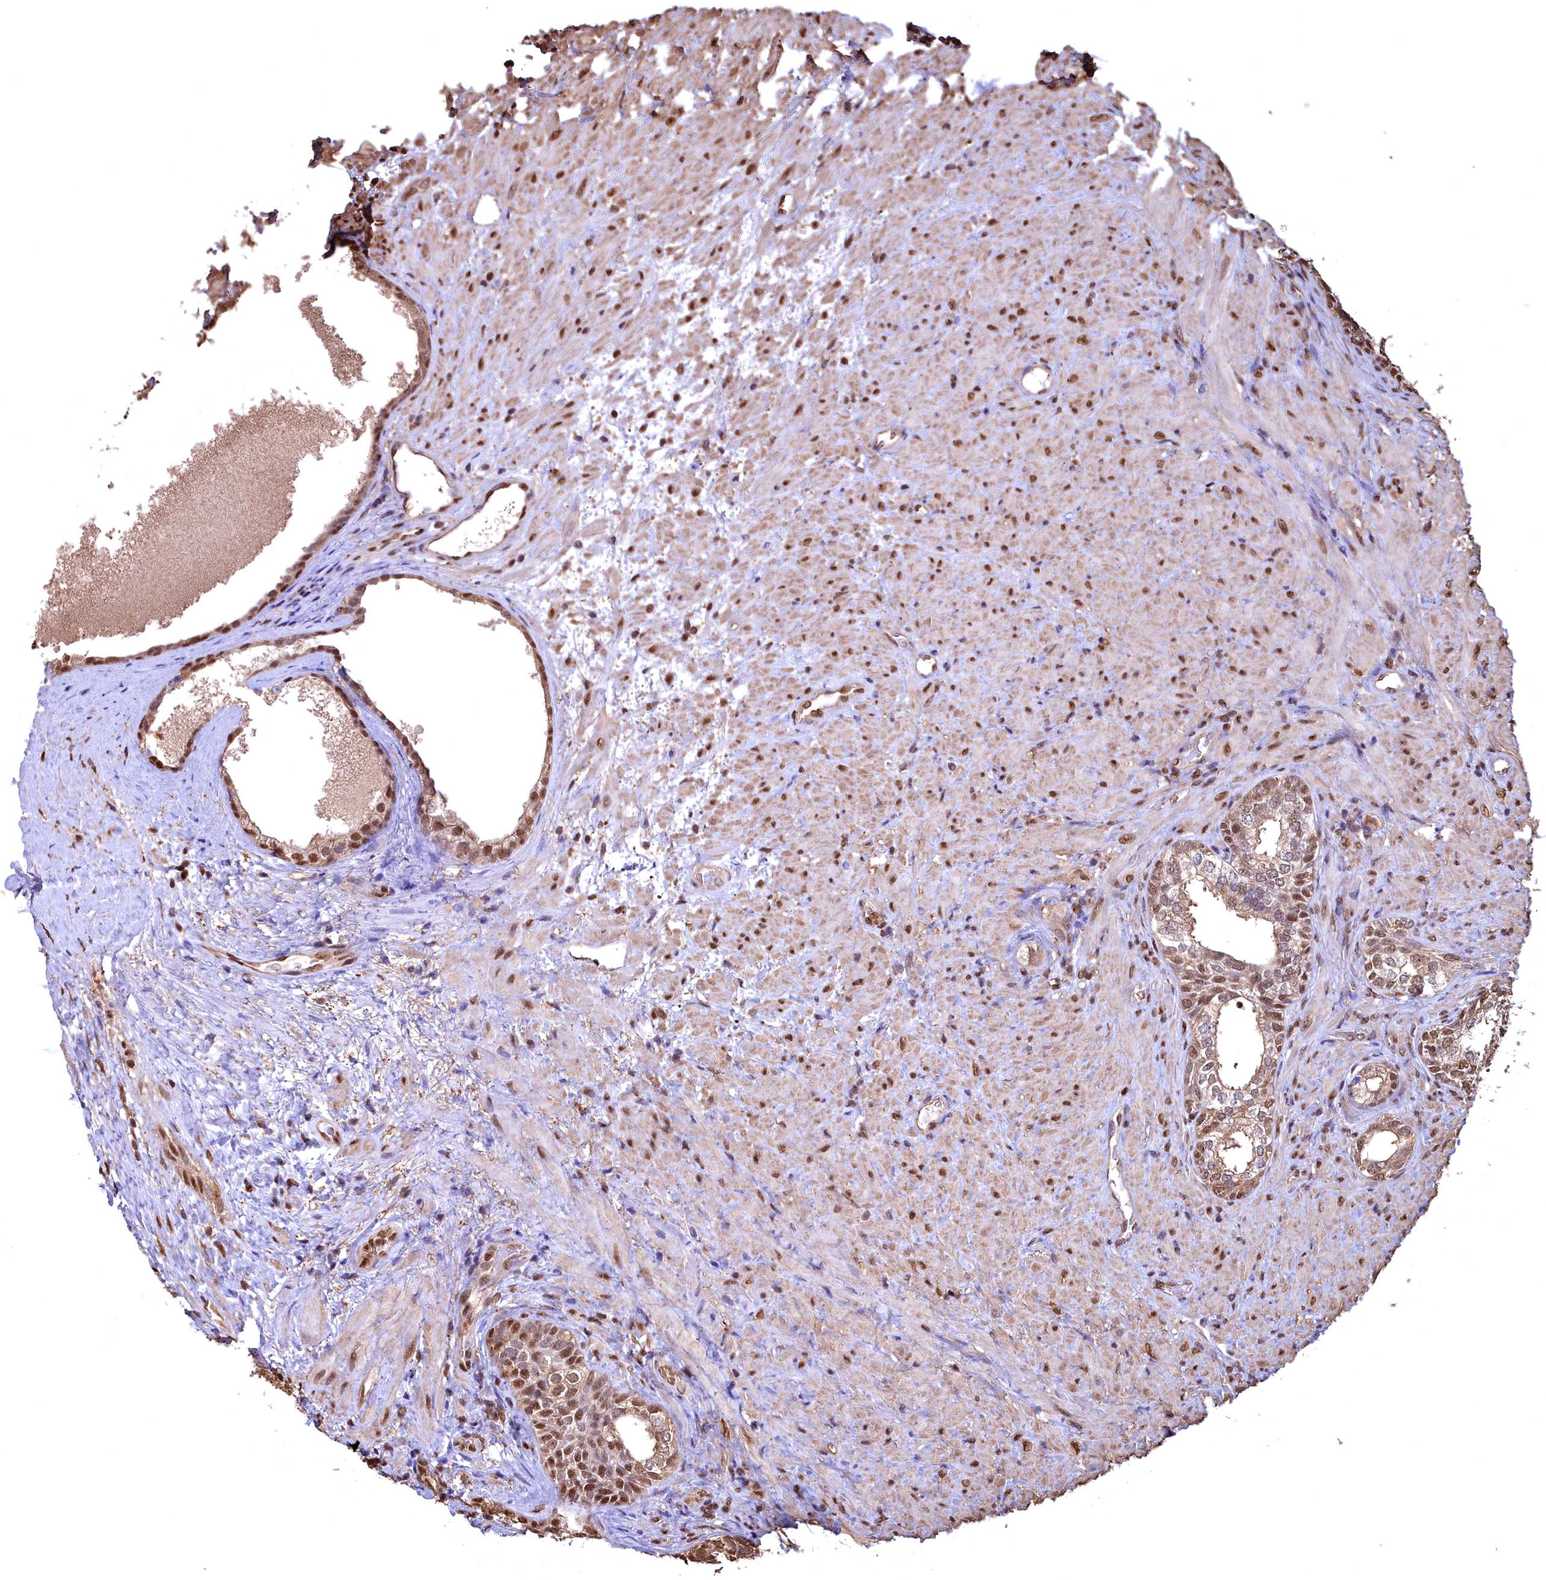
{"staining": {"intensity": "strong", "quantity": ">75%", "location": "cytoplasmic/membranous,nuclear"}, "tissue": "prostate", "cell_type": "Glandular cells", "image_type": "normal", "snomed": [{"axis": "morphology", "description": "Normal tissue, NOS"}, {"axis": "topography", "description": "Prostate"}], "caption": "Protein expression analysis of unremarkable prostate displays strong cytoplasmic/membranous,nuclear staining in approximately >75% of glandular cells.", "gene": "GAPDH", "patient": {"sex": "male", "age": 76}}